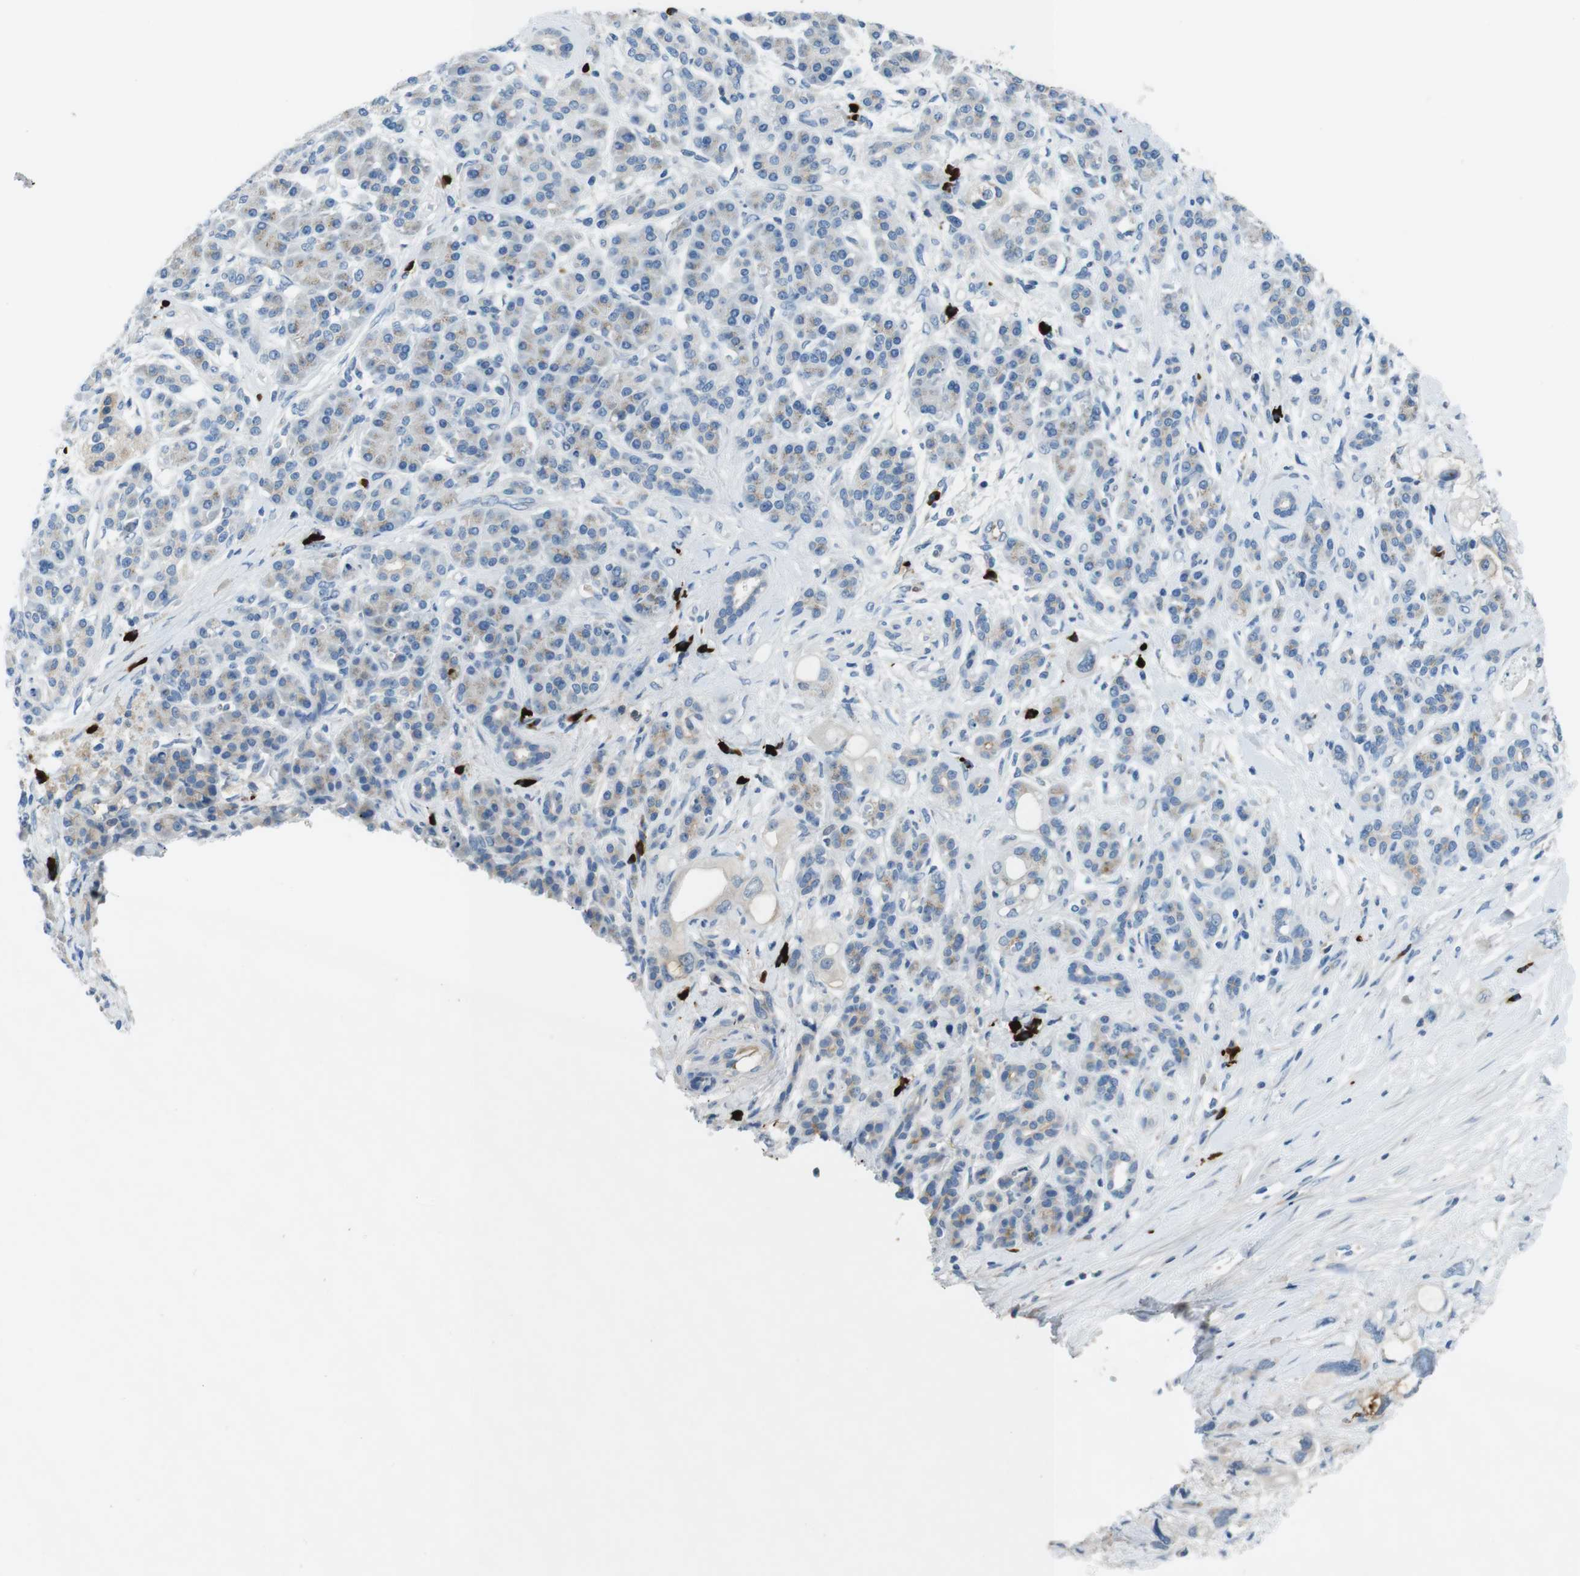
{"staining": {"intensity": "weak", "quantity": ">75%", "location": "cytoplasmic/membranous"}, "tissue": "pancreatic cancer", "cell_type": "Tumor cells", "image_type": "cancer", "snomed": [{"axis": "morphology", "description": "Adenocarcinoma, NOS"}, {"axis": "topography", "description": "Pancreas"}], "caption": "Human pancreatic cancer stained with a brown dye reveals weak cytoplasmic/membranous positive expression in about >75% of tumor cells.", "gene": "SLC35A3", "patient": {"sex": "female", "age": 56}}